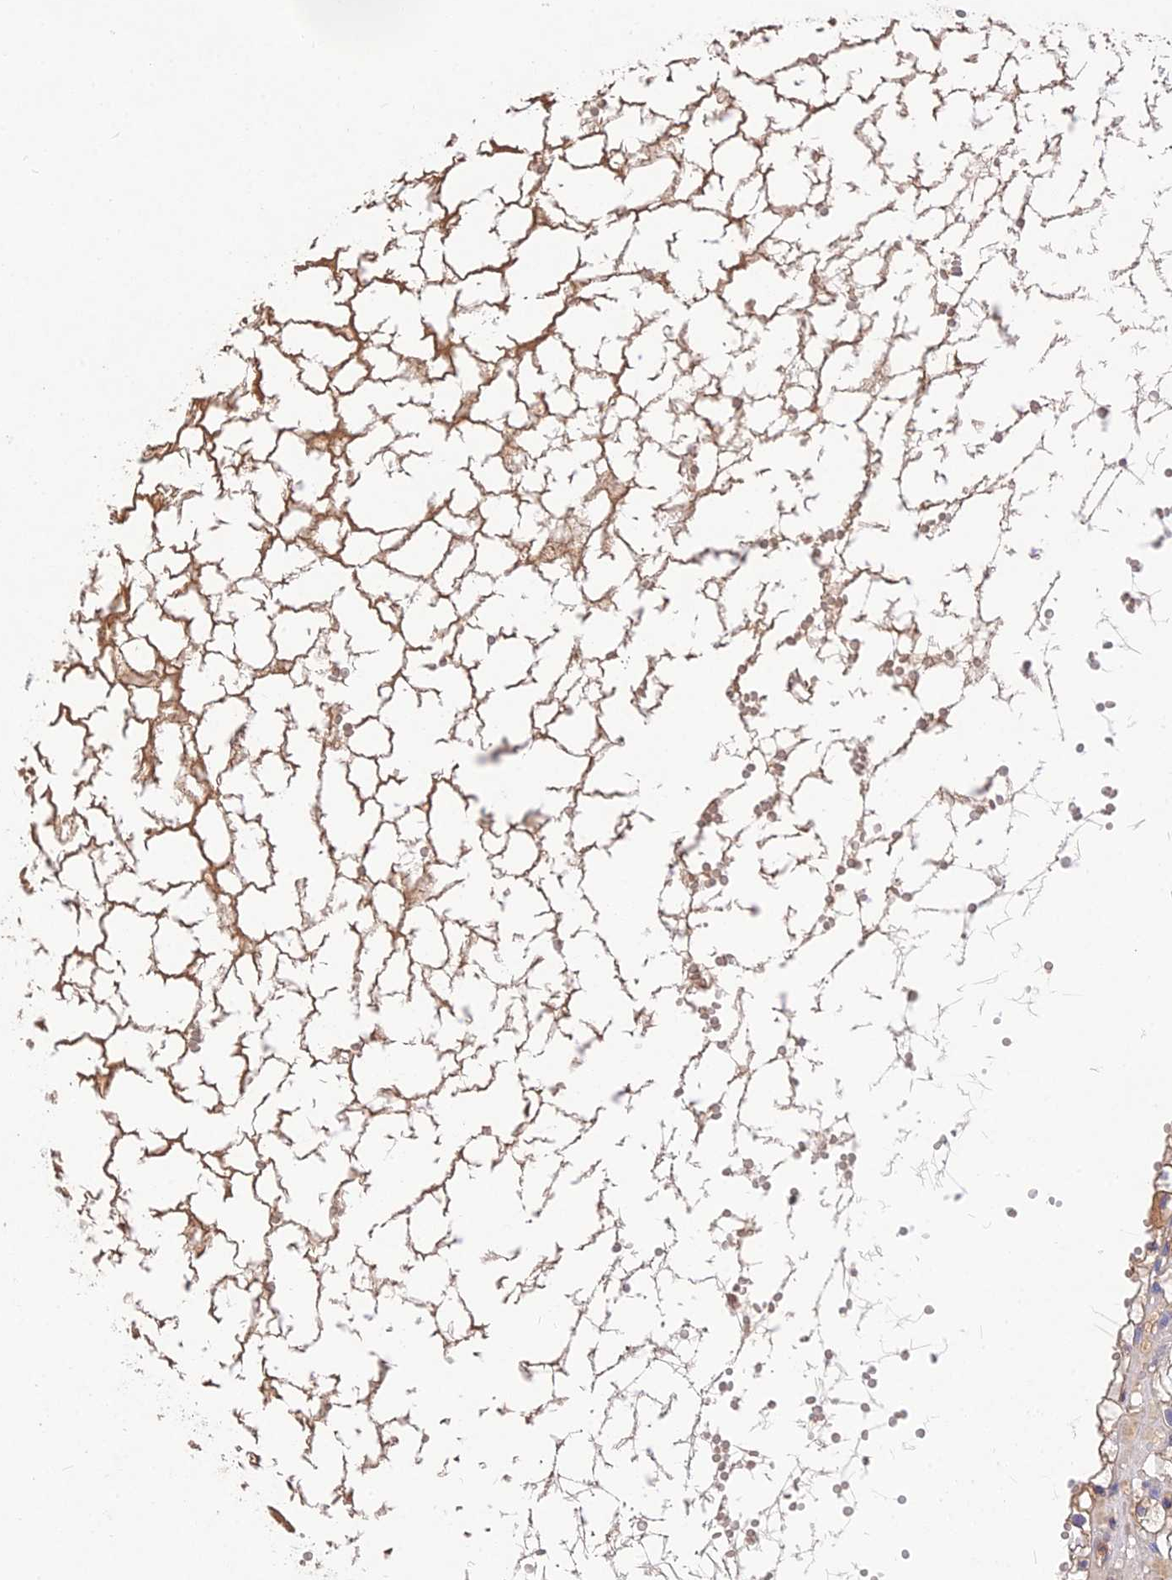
{"staining": {"intensity": "weak", "quantity": "25%-75%", "location": "cytoplasmic/membranous"}, "tissue": "renal cancer", "cell_type": "Tumor cells", "image_type": "cancer", "snomed": [{"axis": "morphology", "description": "Adenocarcinoma, NOS"}, {"axis": "topography", "description": "Kidney"}], "caption": "Immunohistochemical staining of human adenocarcinoma (renal) exhibits low levels of weak cytoplasmic/membranous protein staining in approximately 25%-75% of tumor cells.", "gene": "DENND5B", "patient": {"sex": "male", "age": 56}}